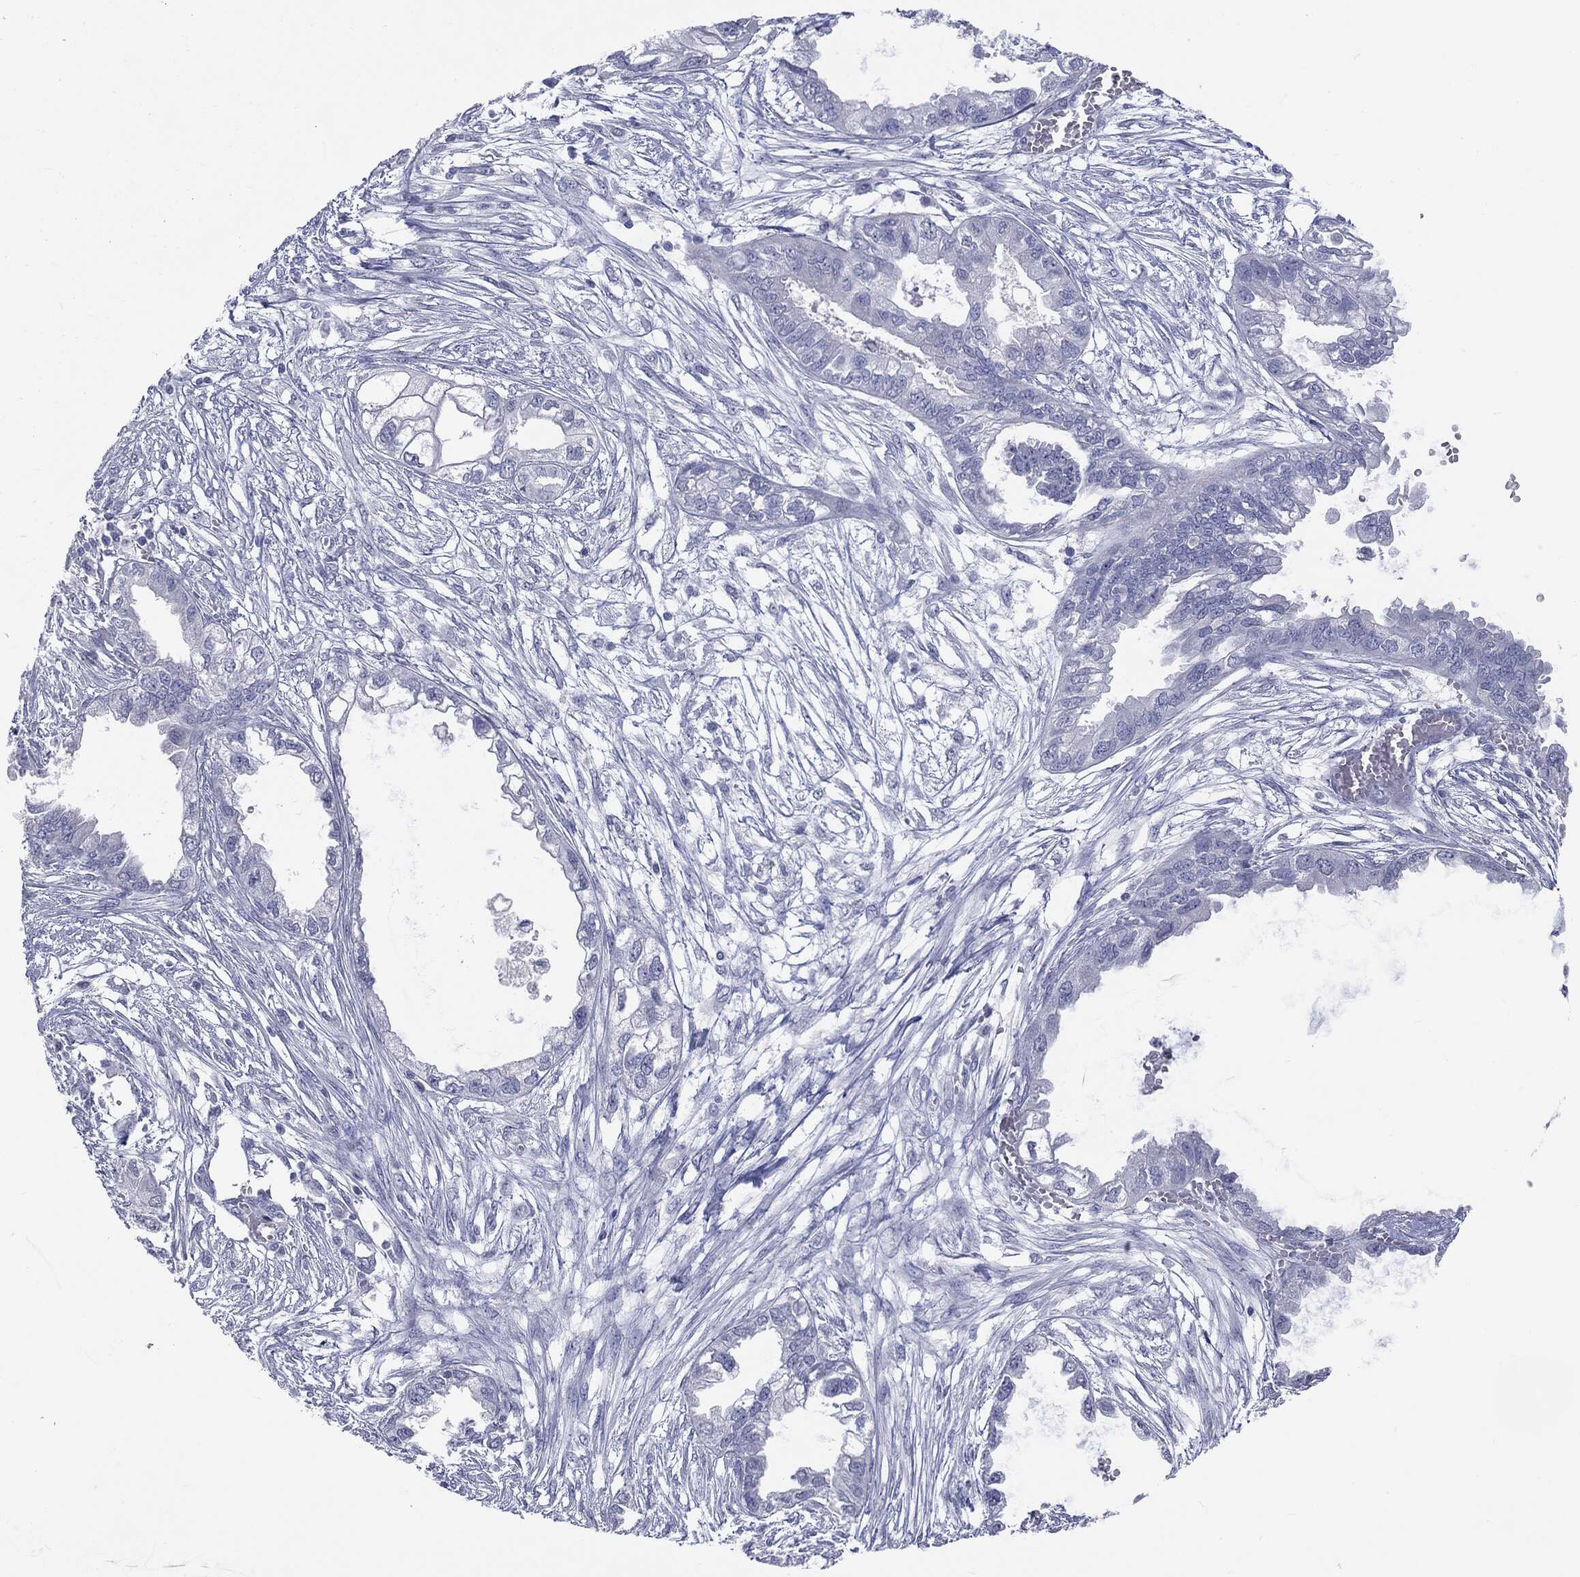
{"staining": {"intensity": "negative", "quantity": "none", "location": "none"}, "tissue": "endometrial cancer", "cell_type": "Tumor cells", "image_type": "cancer", "snomed": [{"axis": "morphology", "description": "Adenocarcinoma, NOS"}, {"axis": "morphology", "description": "Adenocarcinoma, metastatic, NOS"}, {"axis": "topography", "description": "Adipose tissue"}, {"axis": "topography", "description": "Endometrium"}], "caption": "DAB (3,3'-diaminobenzidine) immunohistochemical staining of human endometrial adenocarcinoma reveals no significant expression in tumor cells. Nuclei are stained in blue.", "gene": "TSHB", "patient": {"sex": "female", "age": 67}}